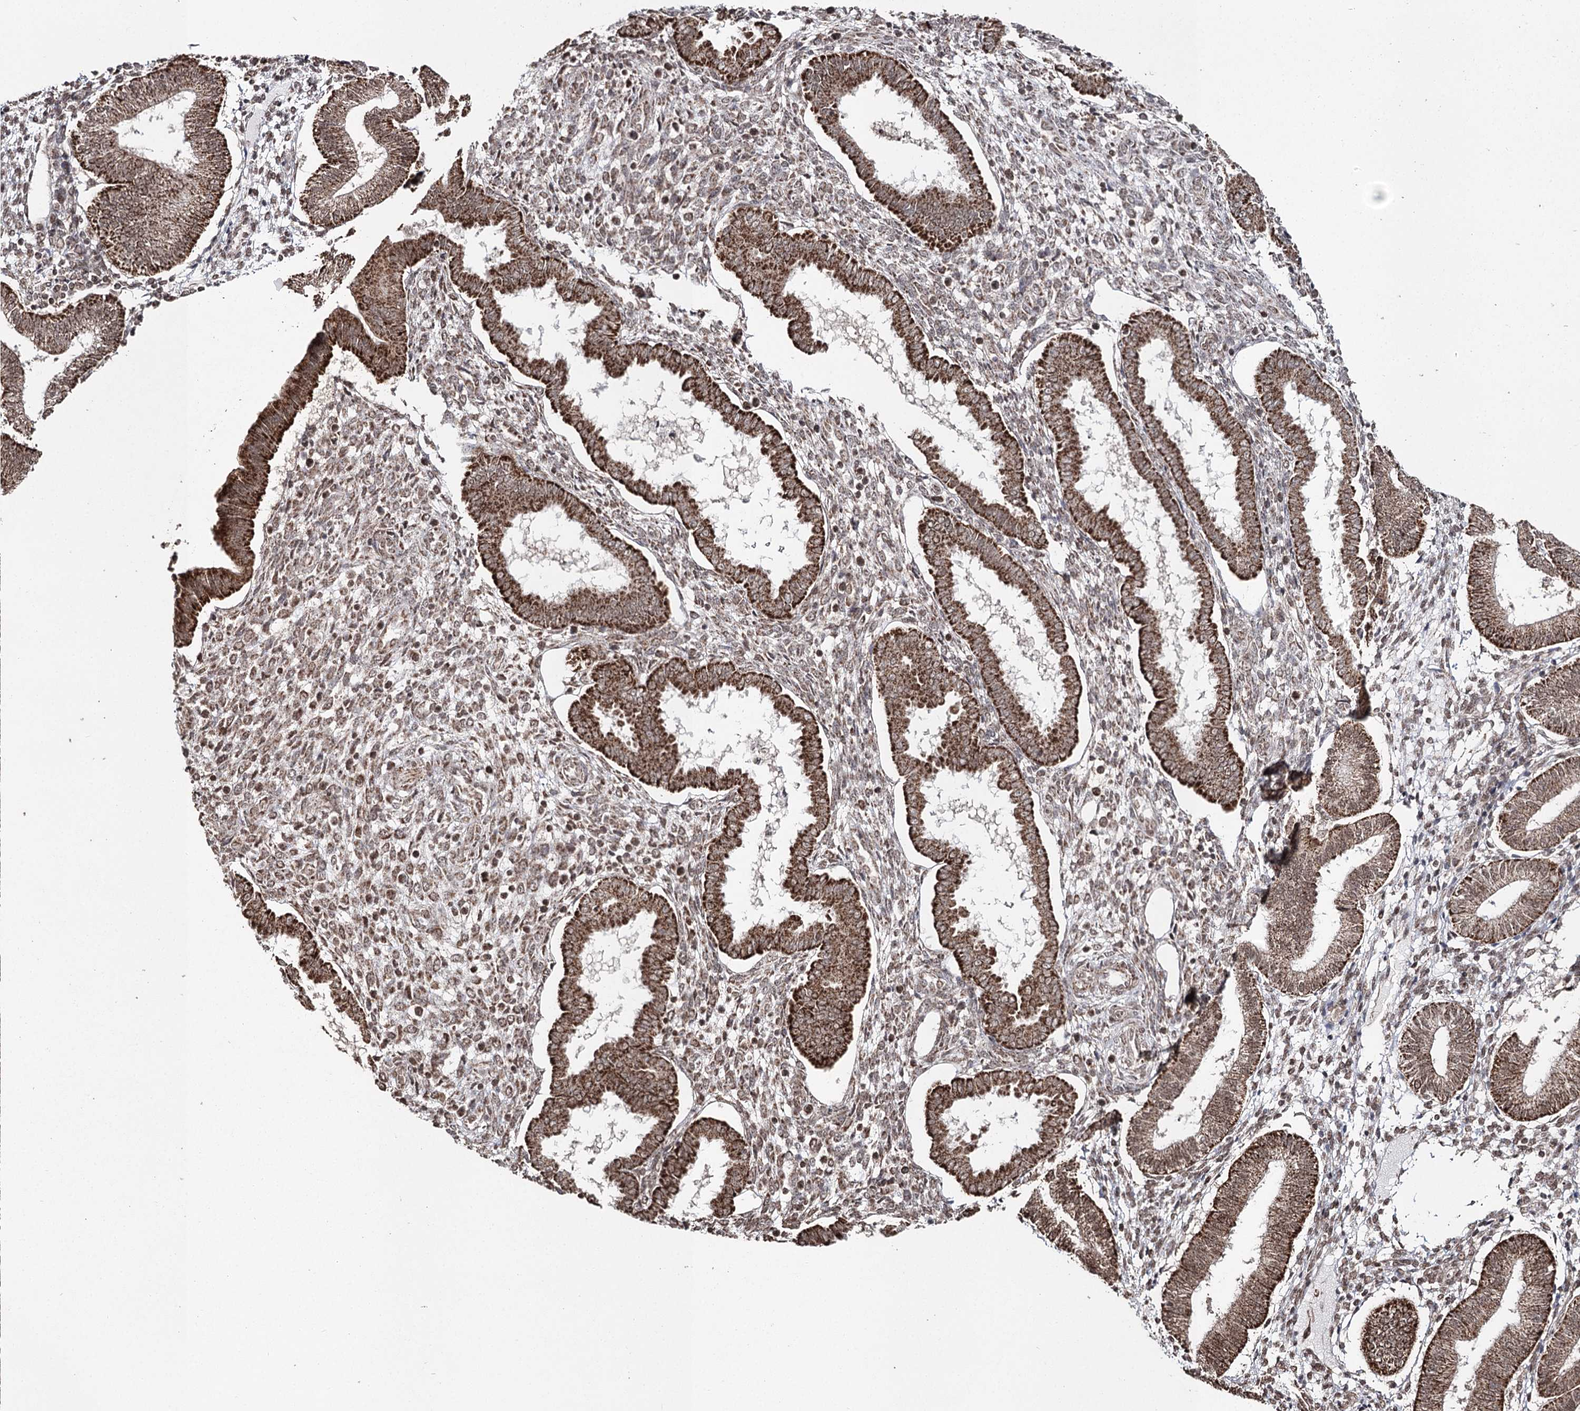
{"staining": {"intensity": "moderate", "quantity": ">75%", "location": "cytoplasmic/membranous"}, "tissue": "endometrium", "cell_type": "Cells in endometrial stroma", "image_type": "normal", "snomed": [{"axis": "morphology", "description": "Normal tissue, NOS"}, {"axis": "topography", "description": "Endometrium"}], "caption": "Cells in endometrial stroma demonstrate medium levels of moderate cytoplasmic/membranous positivity in approximately >75% of cells in normal endometrium. (DAB (3,3'-diaminobenzidine) IHC with brightfield microscopy, high magnification).", "gene": "PDHX", "patient": {"sex": "female", "age": 24}}